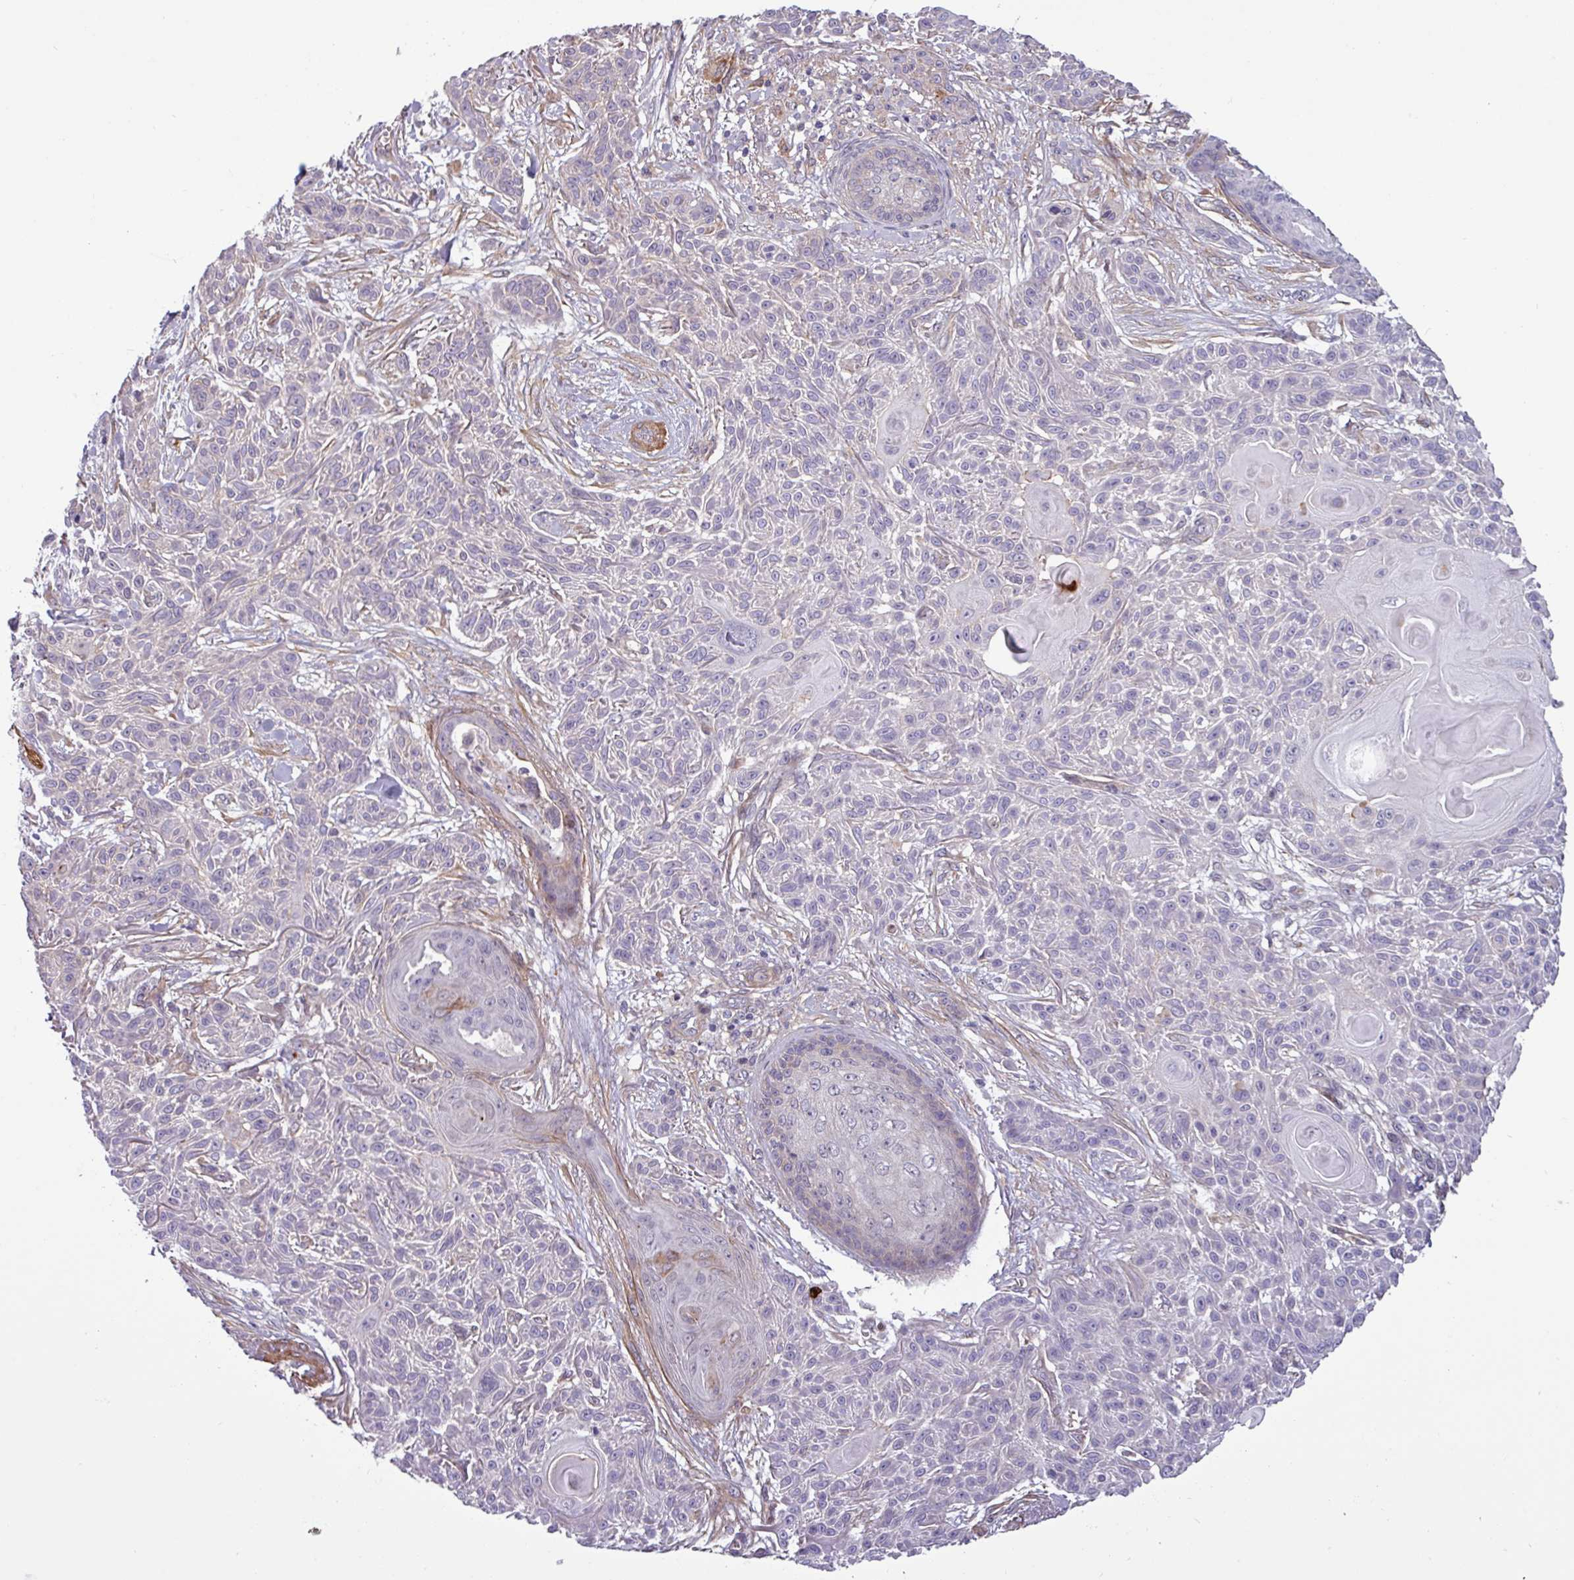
{"staining": {"intensity": "negative", "quantity": "none", "location": "none"}, "tissue": "skin cancer", "cell_type": "Tumor cells", "image_type": "cancer", "snomed": [{"axis": "morphology", "description": "Squamous cell carcinoma, NOS"}, {"axis": "topography", "description": "Skin"}], "caption": "Histopathology image shows no significant protein positivity in tumor cells of squamous cell carcinoma (skin).", "gene": "PCED1A", "patient": {"sex": "male", "age": 86}}